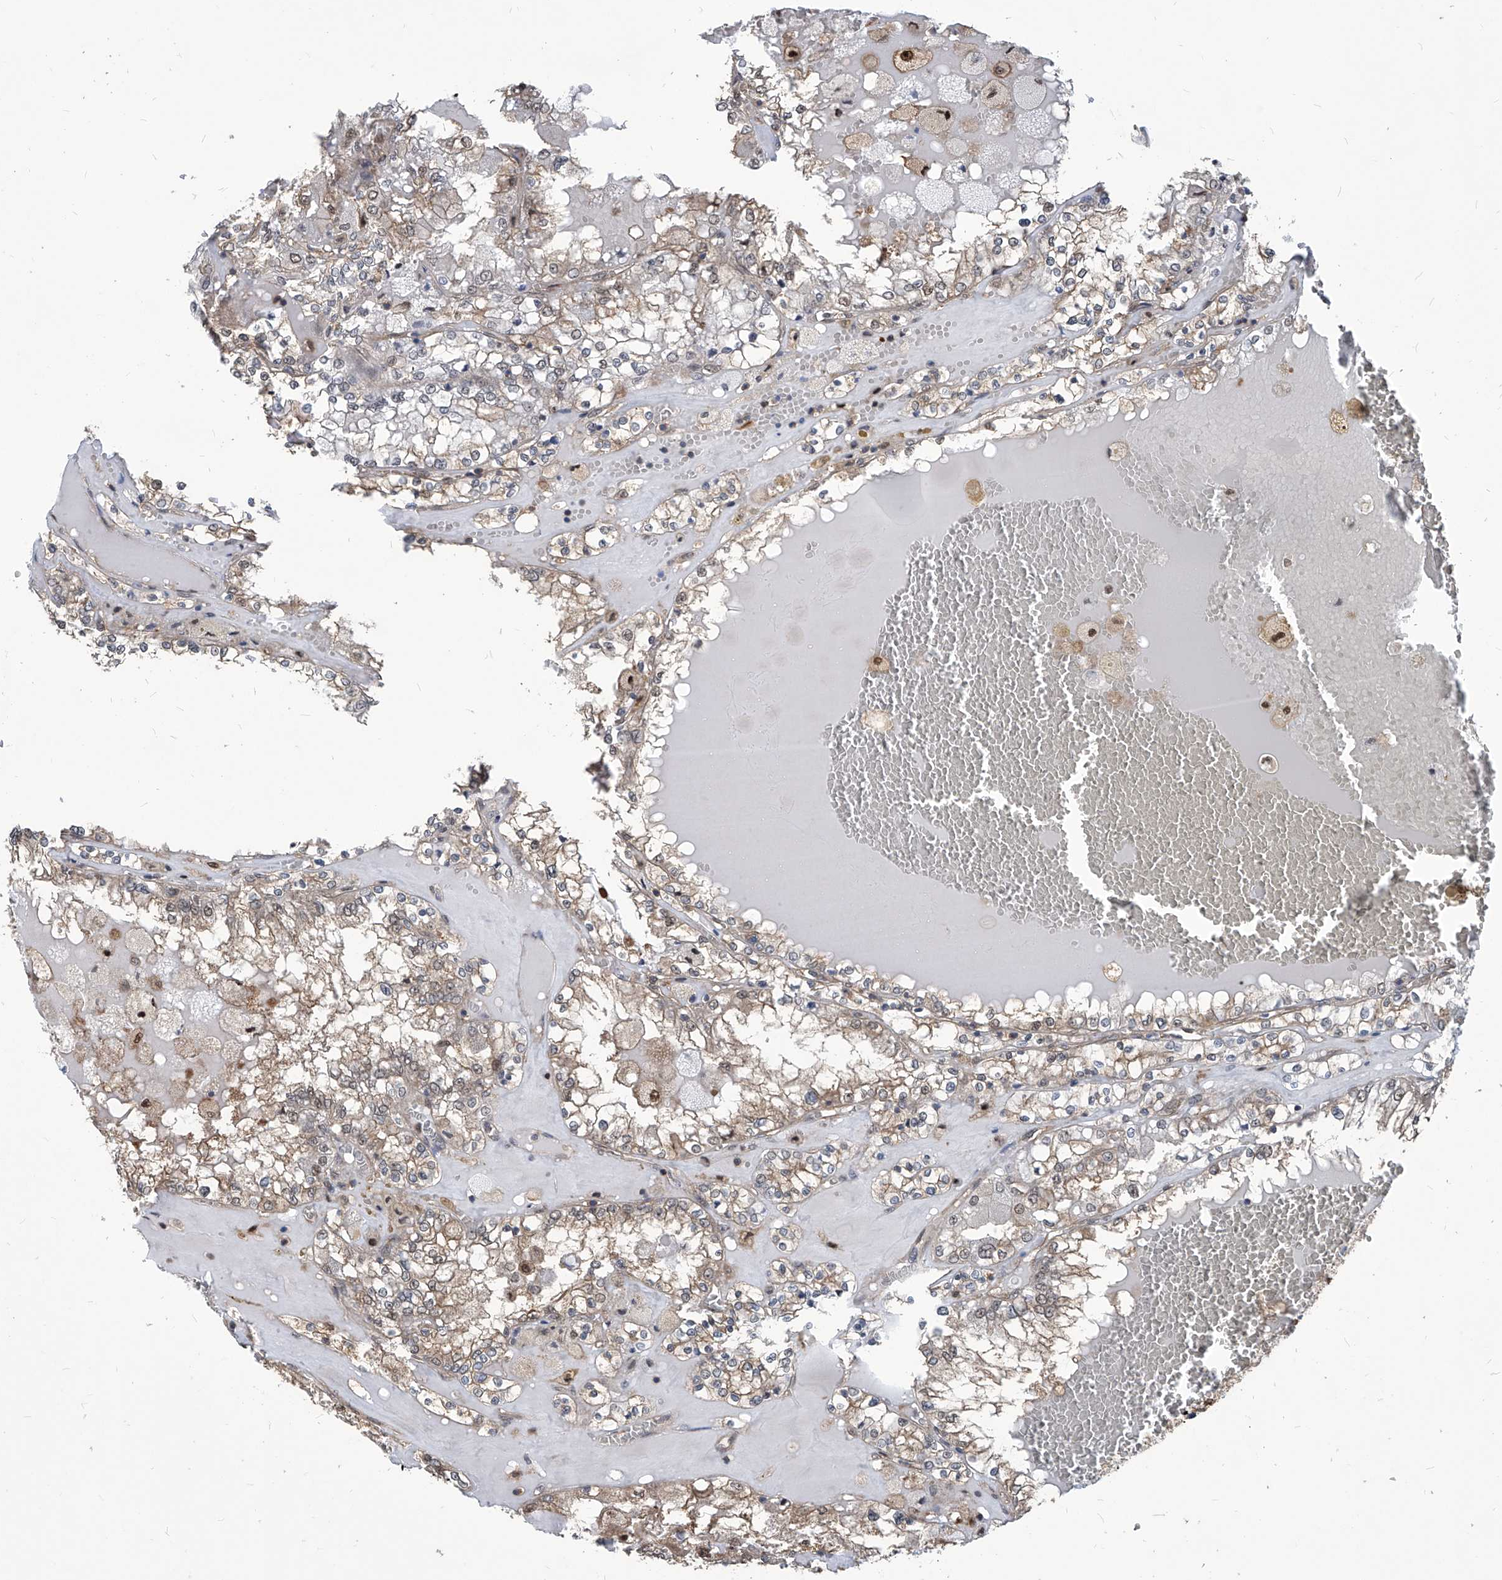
{"staining": {"intensity": "weak", "quantity": "25%-75%", "location": "cytoplasmic/membranous,nuclear"}, "tissue": "renal cancer", "cell_type": "Tumor cells", "image_type": "cancer", "snomed": [{"axis": "morphology", "description": "Adenocarcinoma, NOS"}, {"axis": "topography", "description": "Kidney"}], "caption": "This micrograph exhibits IHC staining of human adenocarcinoma (renal), with low weak cytoplasmic/membranous and nuclear expression in approximately 25%-75% of tumor cells.", "gene": "PSMB1", "patient": {"sex": "female", "age": 56}}